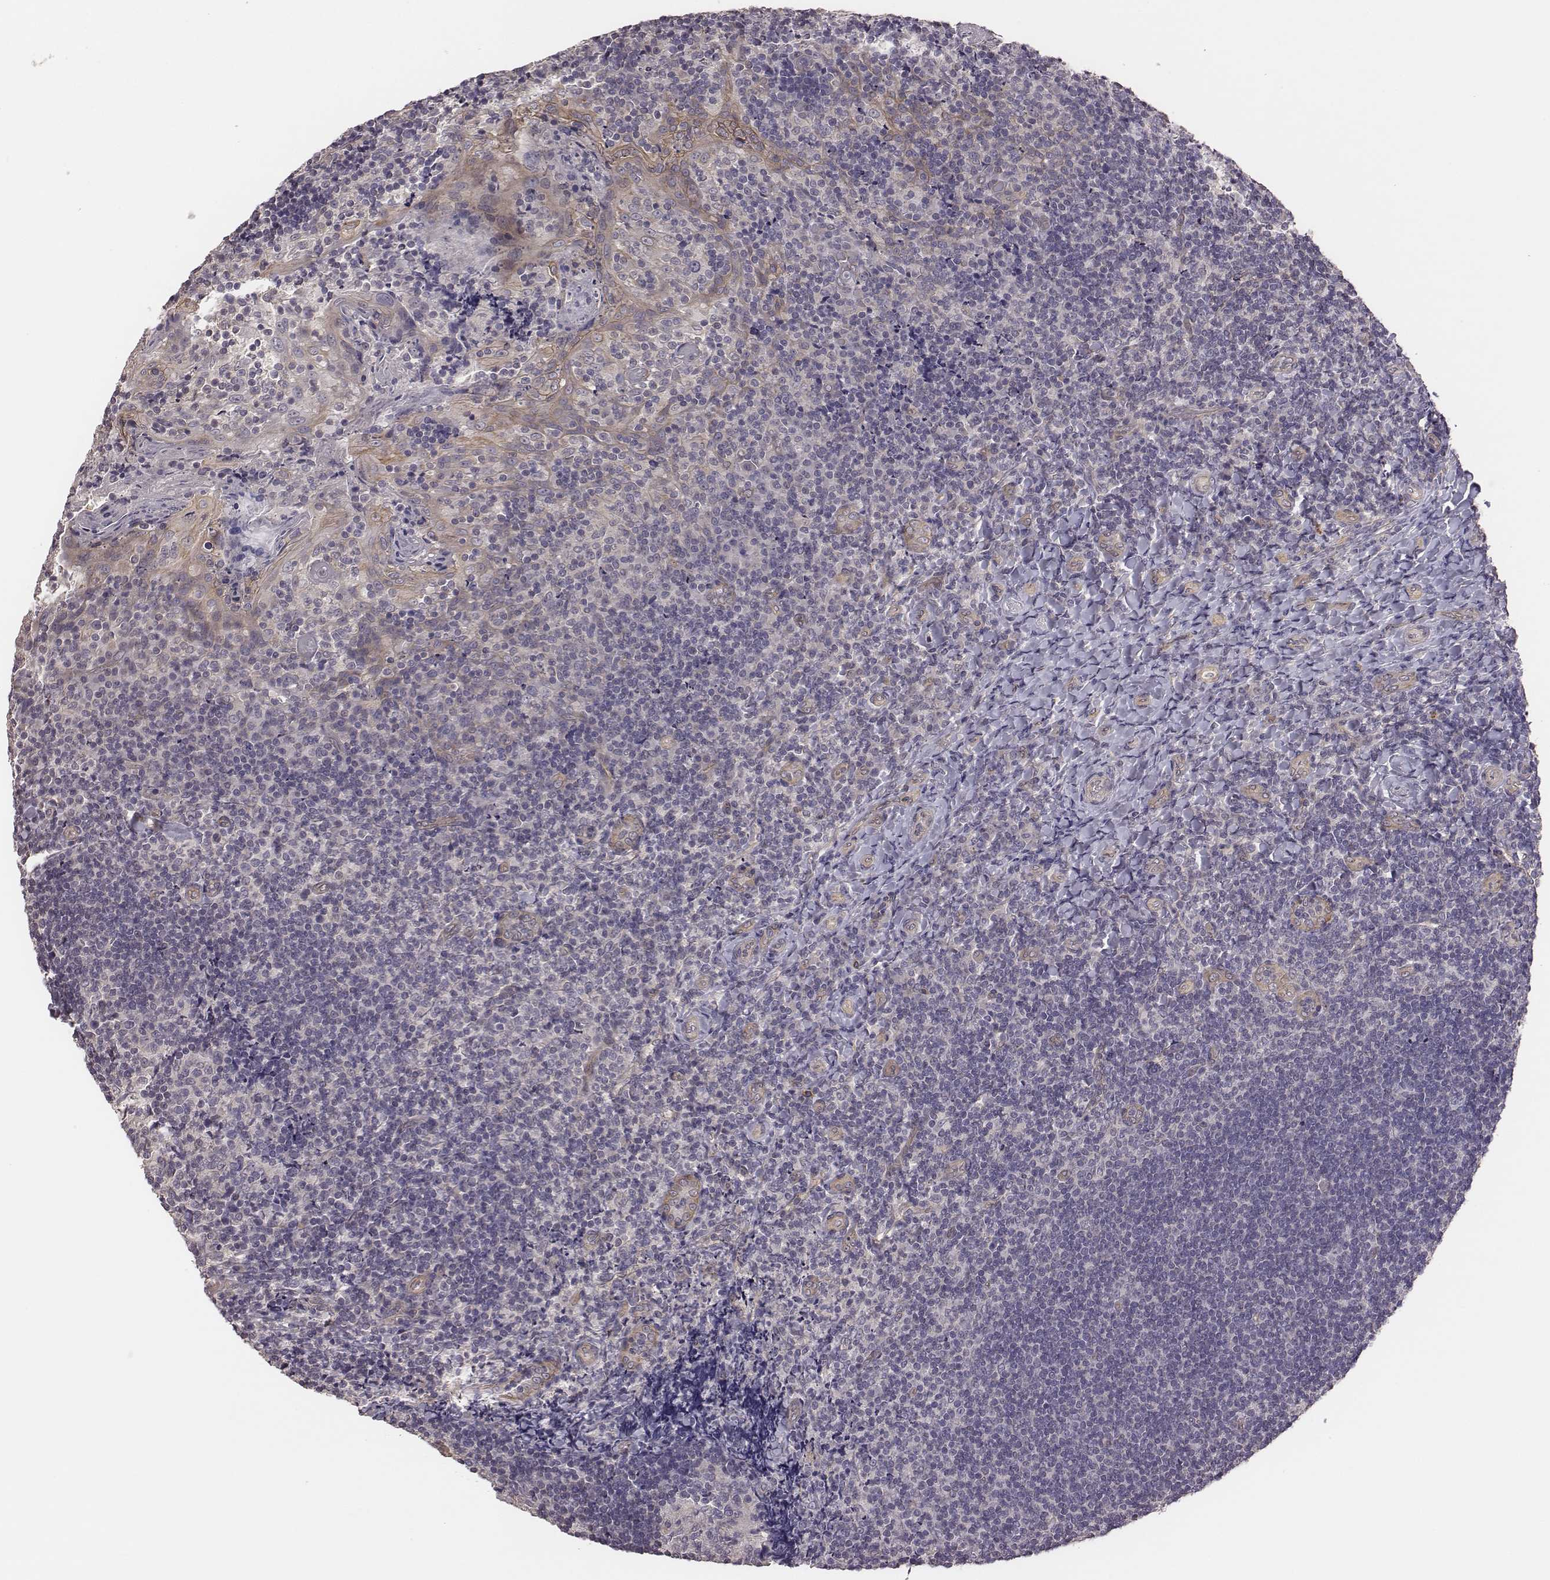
{"staining": {"intensity": "negative", "quantity": "none", "location": "none"}, "tissue": "tonsil", "cell_type": "Germinal center cells", "image_type": "normal", "snomed": [{"axis": "morphology", "description": "Normal tissue, NOS"}, {"axis": "topography", "description": "Tonsil"}], "caption": "Germinal center cells show no significant staining in normal tonsil. Nuclei are stained in blue.", "gene": "SCARF1", "patient": {"sex": "female", "age": 10}}